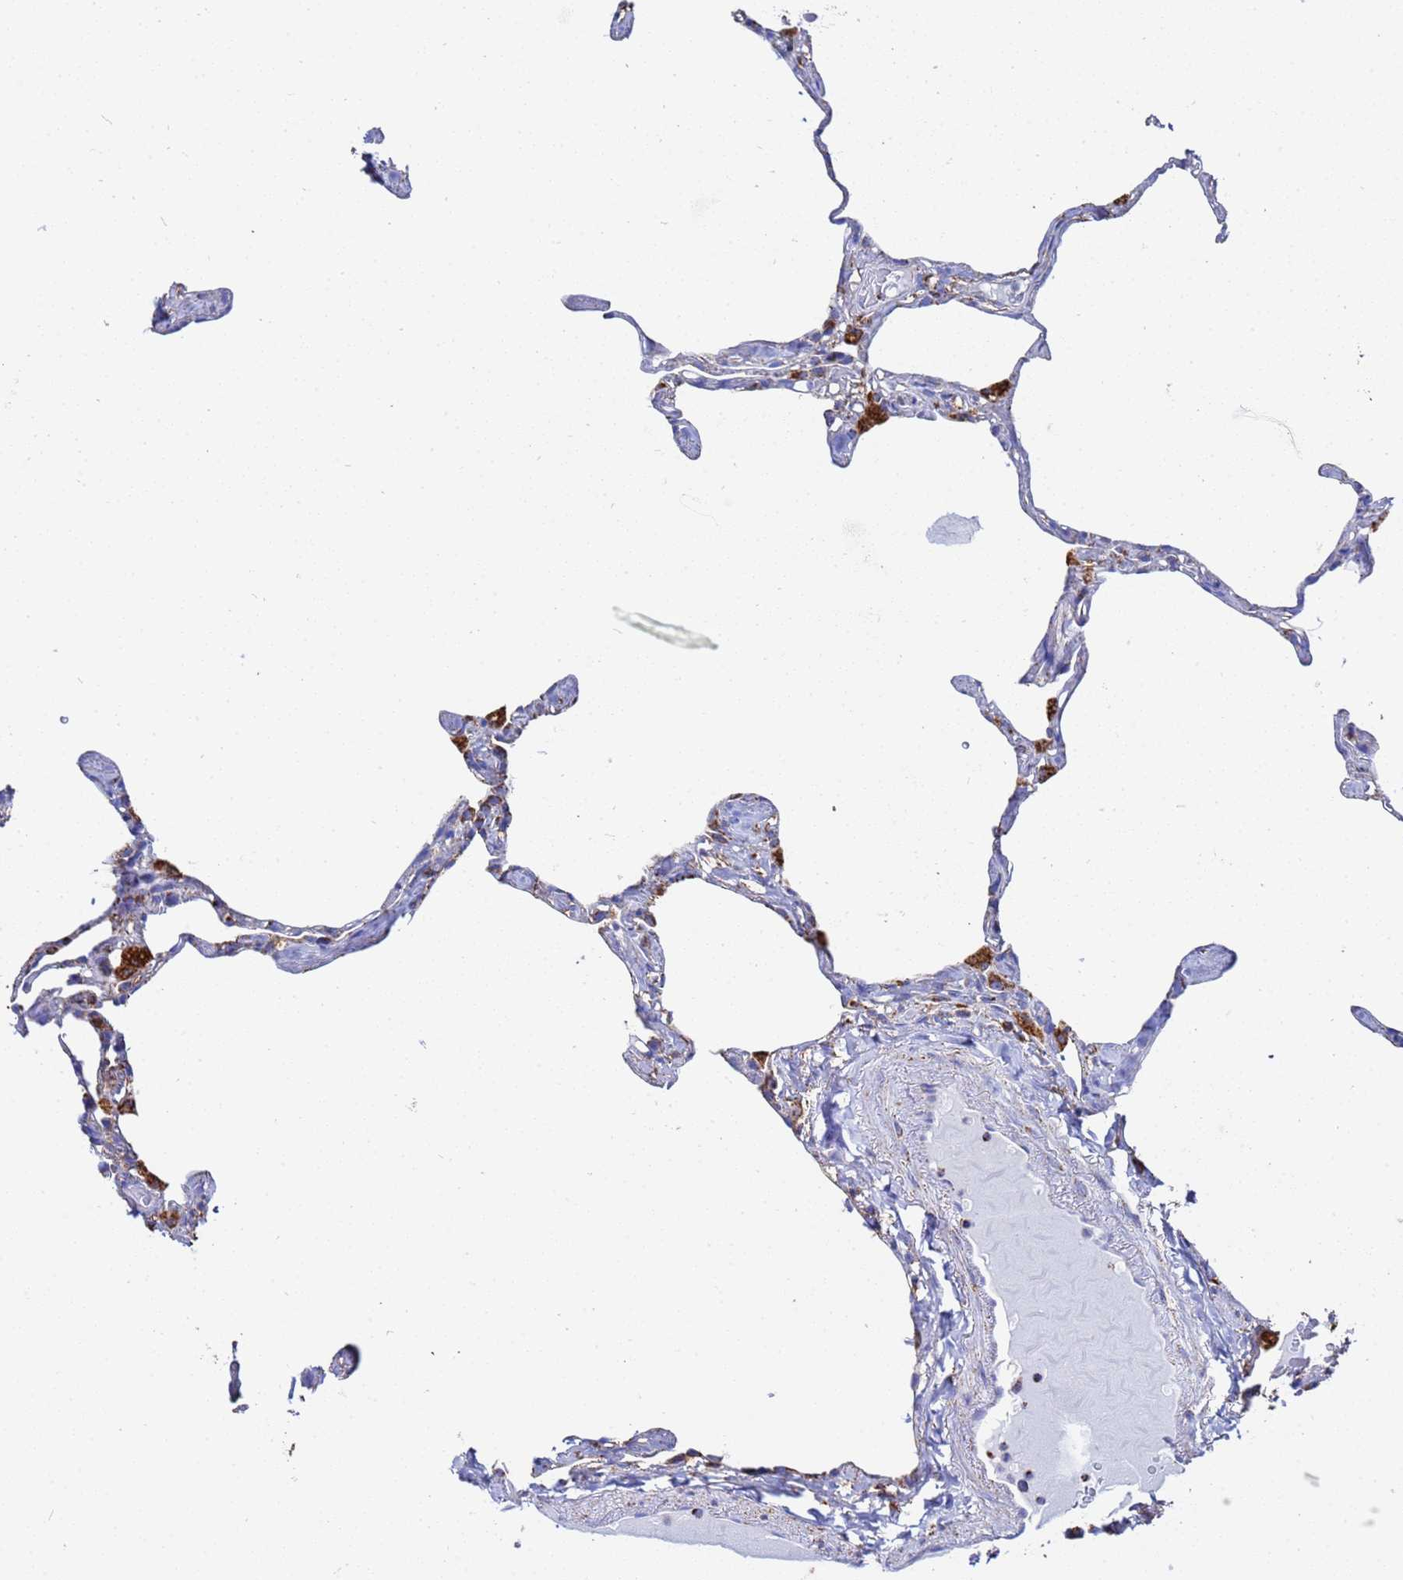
{"staining": {"intensity": "moderate", "quantity": "<25%", "location": "cytoplasmic/membranous"}, "tissue": "lung", "cell_type": "Alveolar cells", "image_type": "normal", "snomed": [{"axis": "morphology", "description": "Normal tissue, NOS"}, {"axis": "topography", "description": "Lung"}], "caption": "Immunohistochemistry micrograph of normal lung: lung stained using immunohistochemistry (IHC) displays low levels of moderate protein expression localized specifically in the cytoplasmic/membranous of alveolar cells, appearing as a cytoplasmic/membranous brown color.", "gene": "GLUD1", "patient": {"sex": "male", "age": 65}}